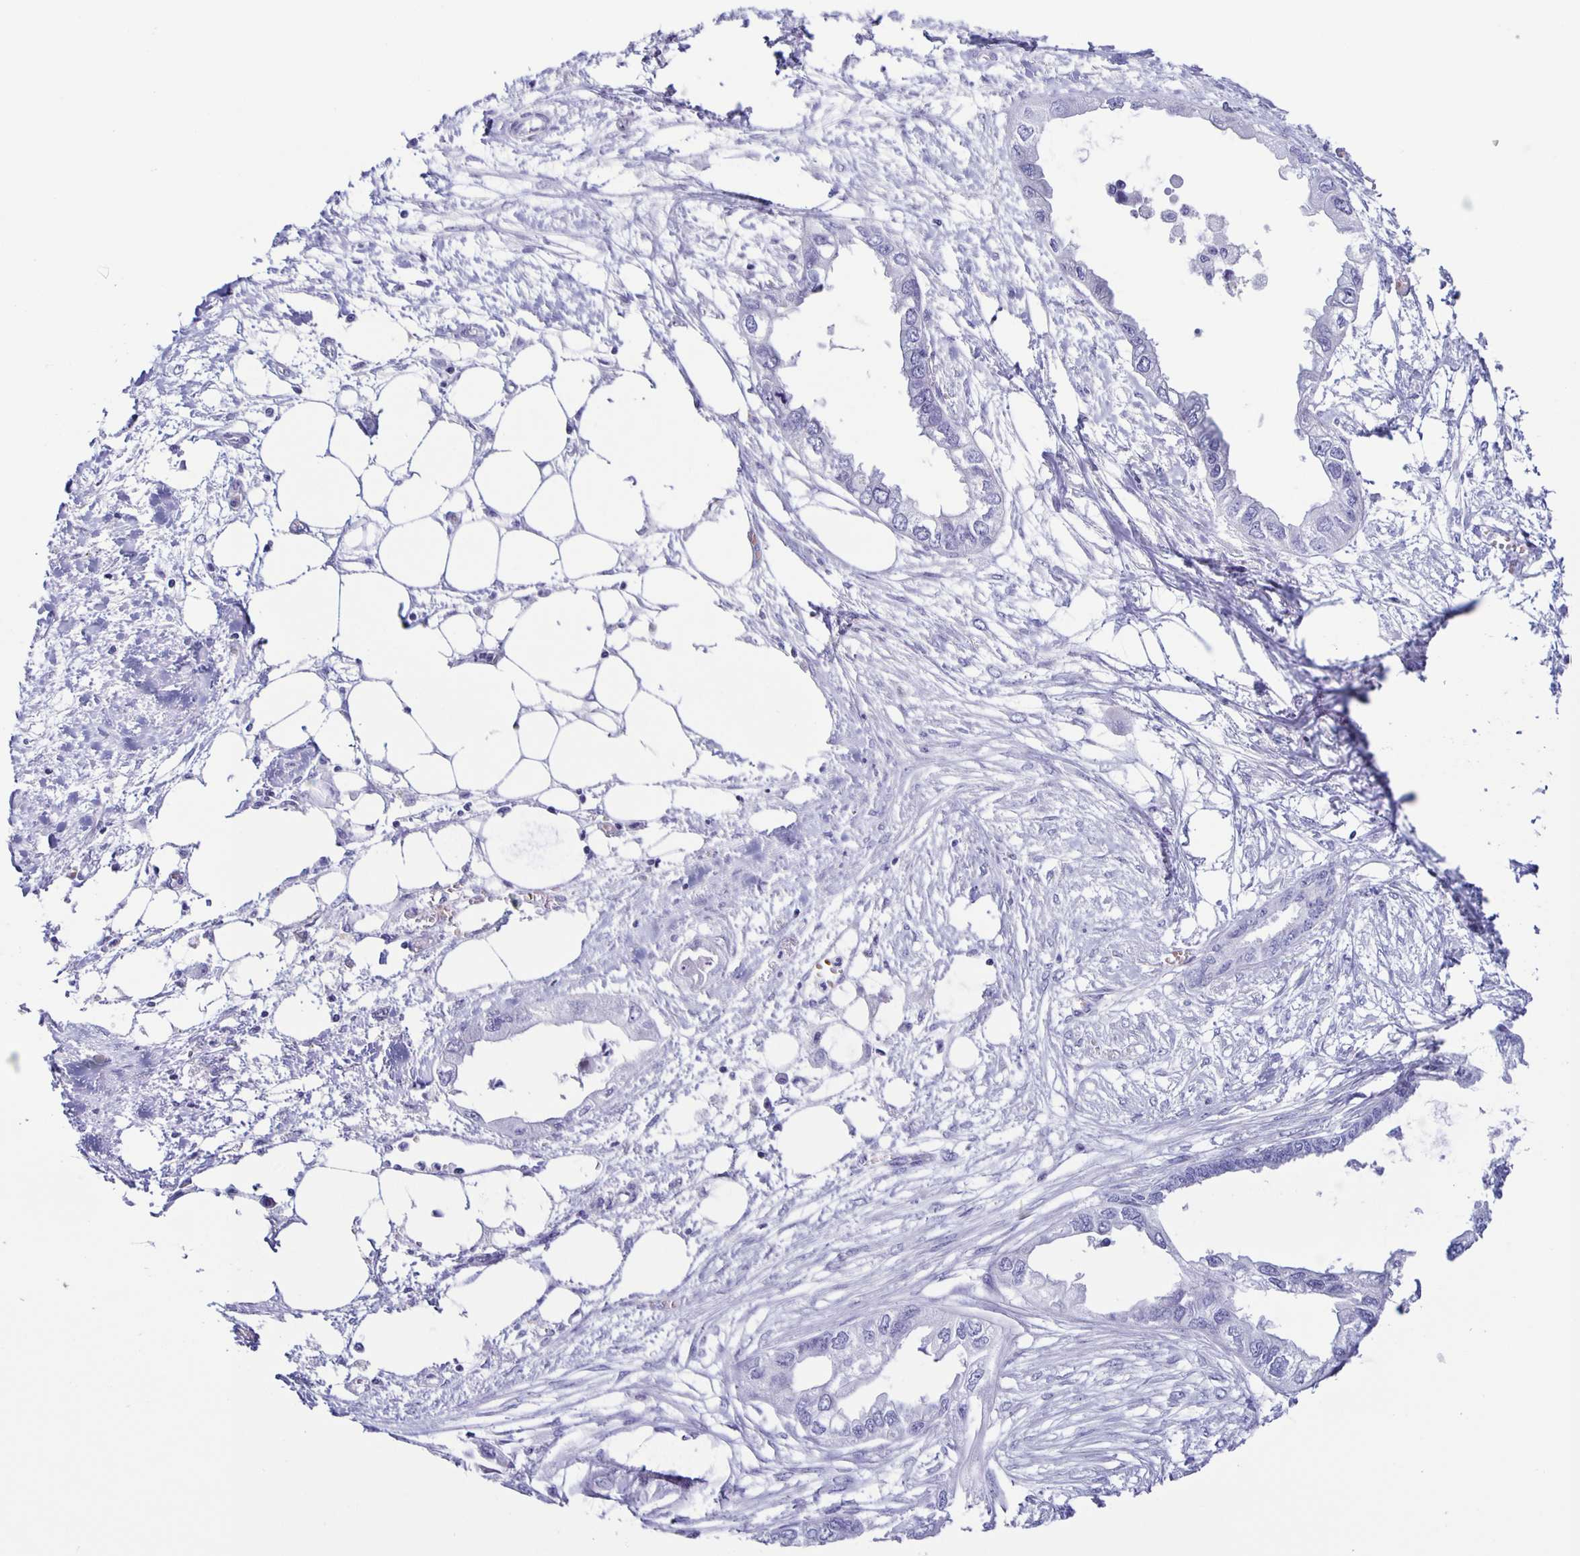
{"staining": {"intensity": "negative", "quantity": "none", "location": "none"}, "tissue": "endometrial cancer", "cell_type": "Tumor cells", "image_type": "cancer", "snomed": [{"axis": "morphology", "description": "Adenocarcinoma, NOS"}, {"axis": "morphology", "description": "Adenocarcinoma, metastatic, NOS"}, {"axis": "topography", "description": "Adipose tissue"}, {"axis": "topography", "description": "Endometrium"}], "caption": "This micrograph is of endometrial cancer stained with IHC to label a protein in brown with the nuclei are counter-stained blue. There is no positivity in tumor cells.", "gene": "AQP6", "patient": {"sex": "female", "age": 67}}